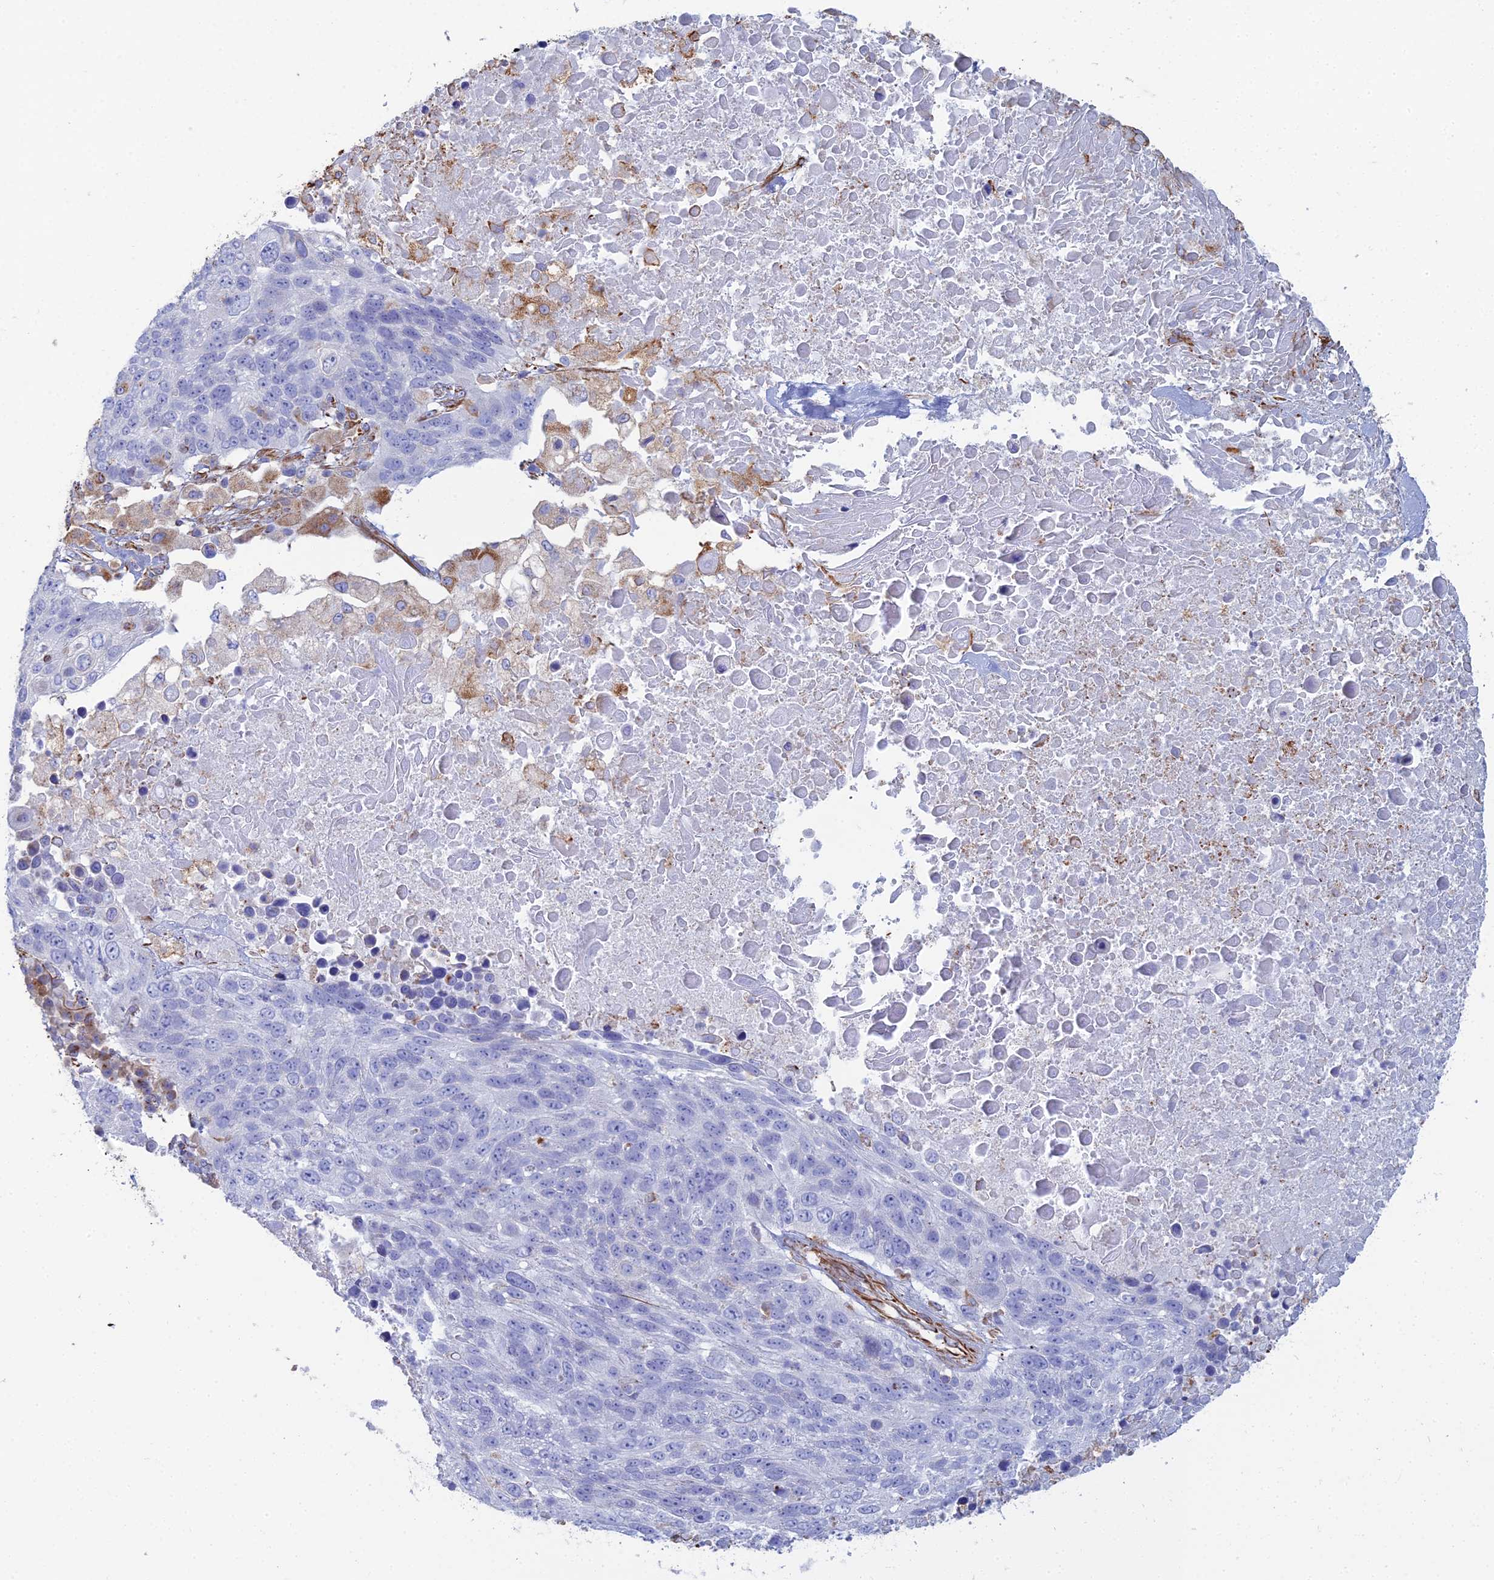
{"staining": {"intensity": "negative", "quantity": "none", "location": "none"}, "tissue": "lung cancer", "cell_type": "Tumor cells", "image_type": "cancer", "snomed": [{"axis": "morphology", "description": "Normal tissue, NOS"}, {"axis": "morphology", "description": "Squamous cell carcinoma, NOS"}, {"axis": "topography", "description": "Lymph node"}, {"axis": "topography", "description": "Lung"}], "caption": "Tumor cells are negative for brown protein staining in lung cancer (squamous cell carcinoma).", "gene": "CLVS2", "patient": {"sex": "male", "age": 66}}